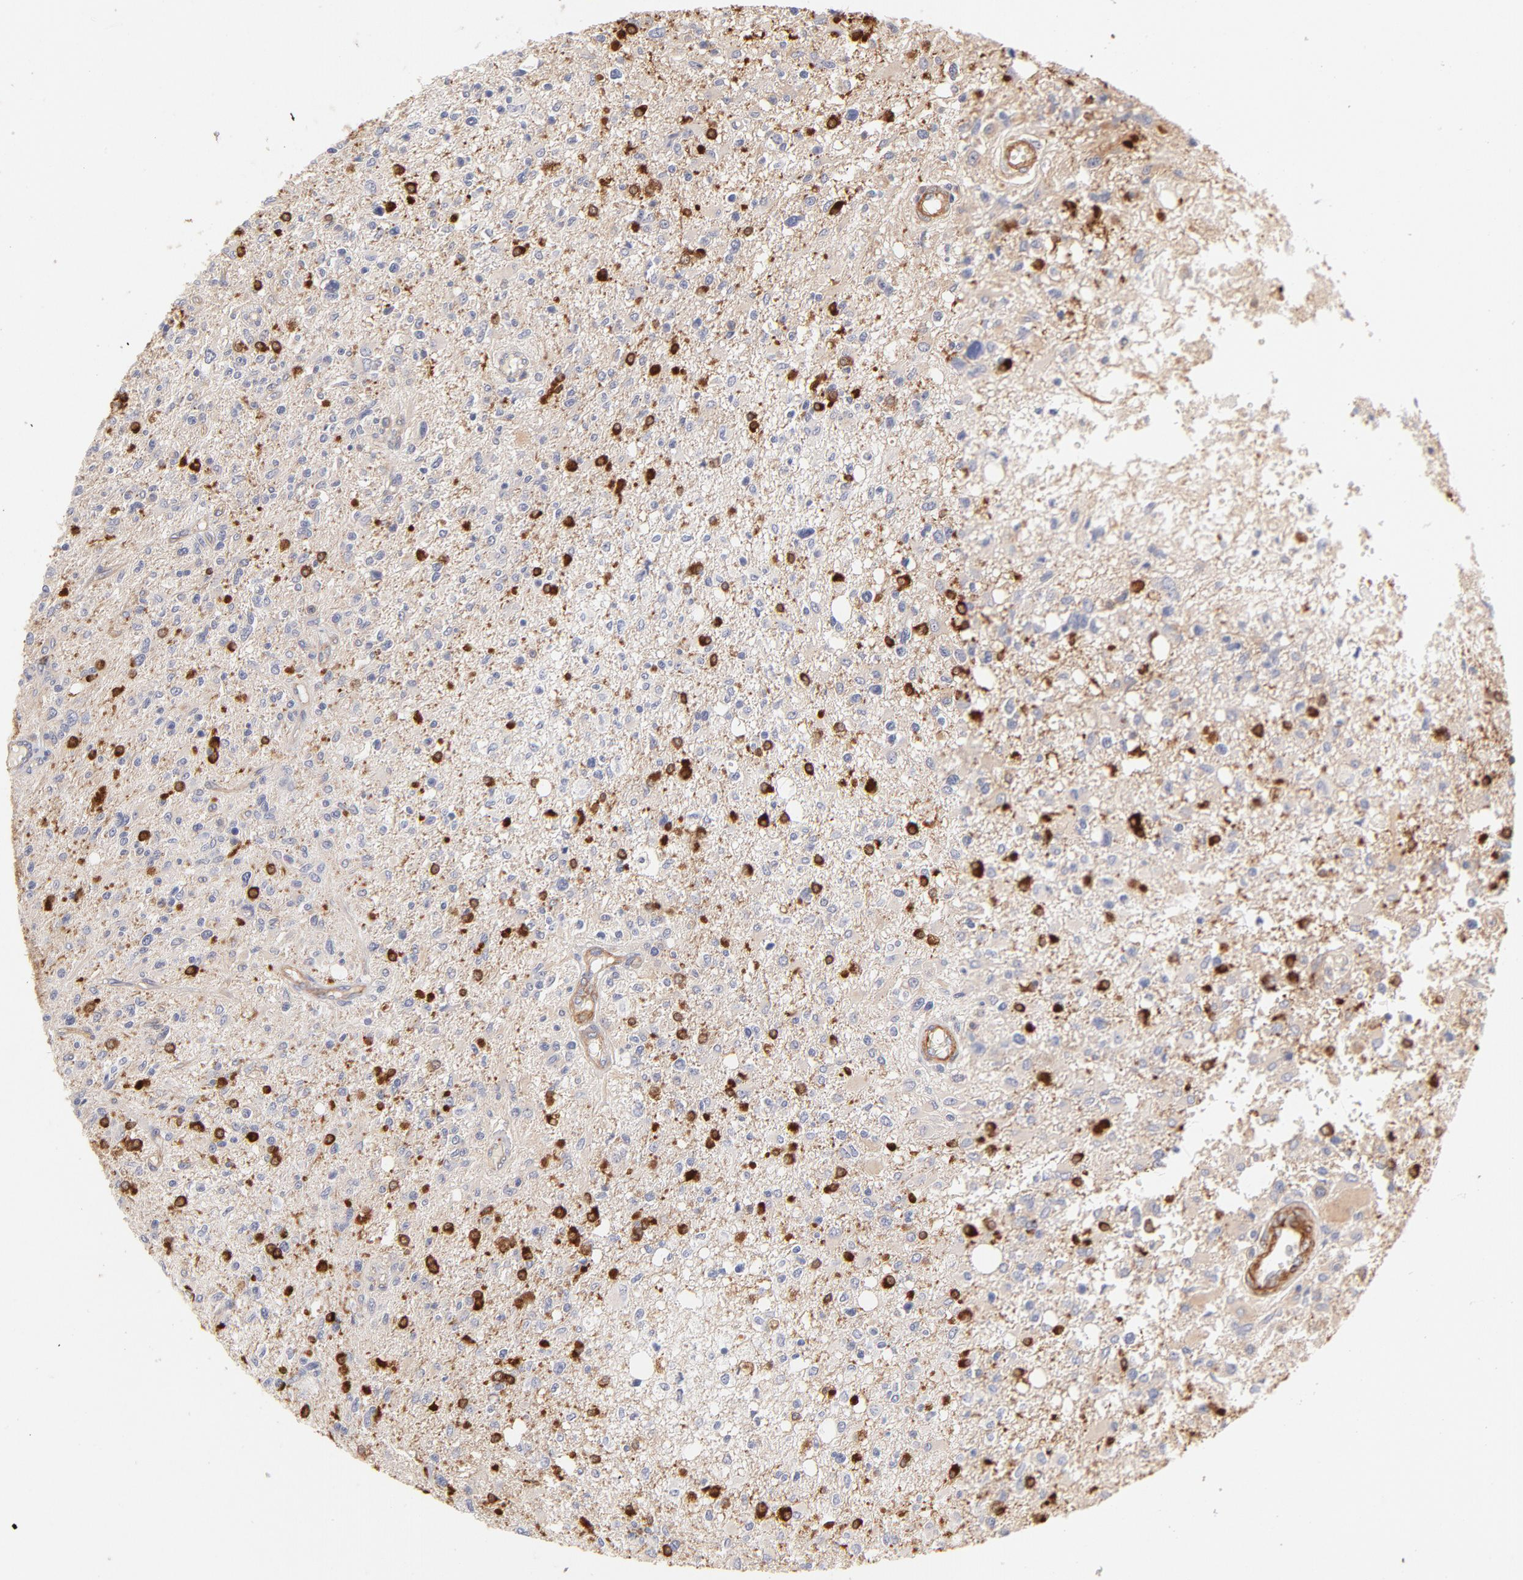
{"staining": {"intensity": "strong", "quantity": "25%-75%", "location": "cytoplasmic/membranous"}, "tissue": "glioma", "cell_type": "Tumor cells", "image_type": "cancer", "snomed": [{"axis": "morphology", "description": "Glioma, malignant, High grade"}, {"axis": "topography", "description": "Cerebral cortex"}], "caption": "DAB immunohistochemical staining of human glioma reveals strong cytoplasmic/membranous protein positivity in about 25%-75% of tumor cells. The staining was performed using DAB (3,3'-diaminobenzidine) to visualize the protein expression in brown, while the nuclei were stained in blue with hematoxylin (Magnification: 20x).", "gene": "LDLRAP1", "patient": {"sex": "male", "age": 76}}